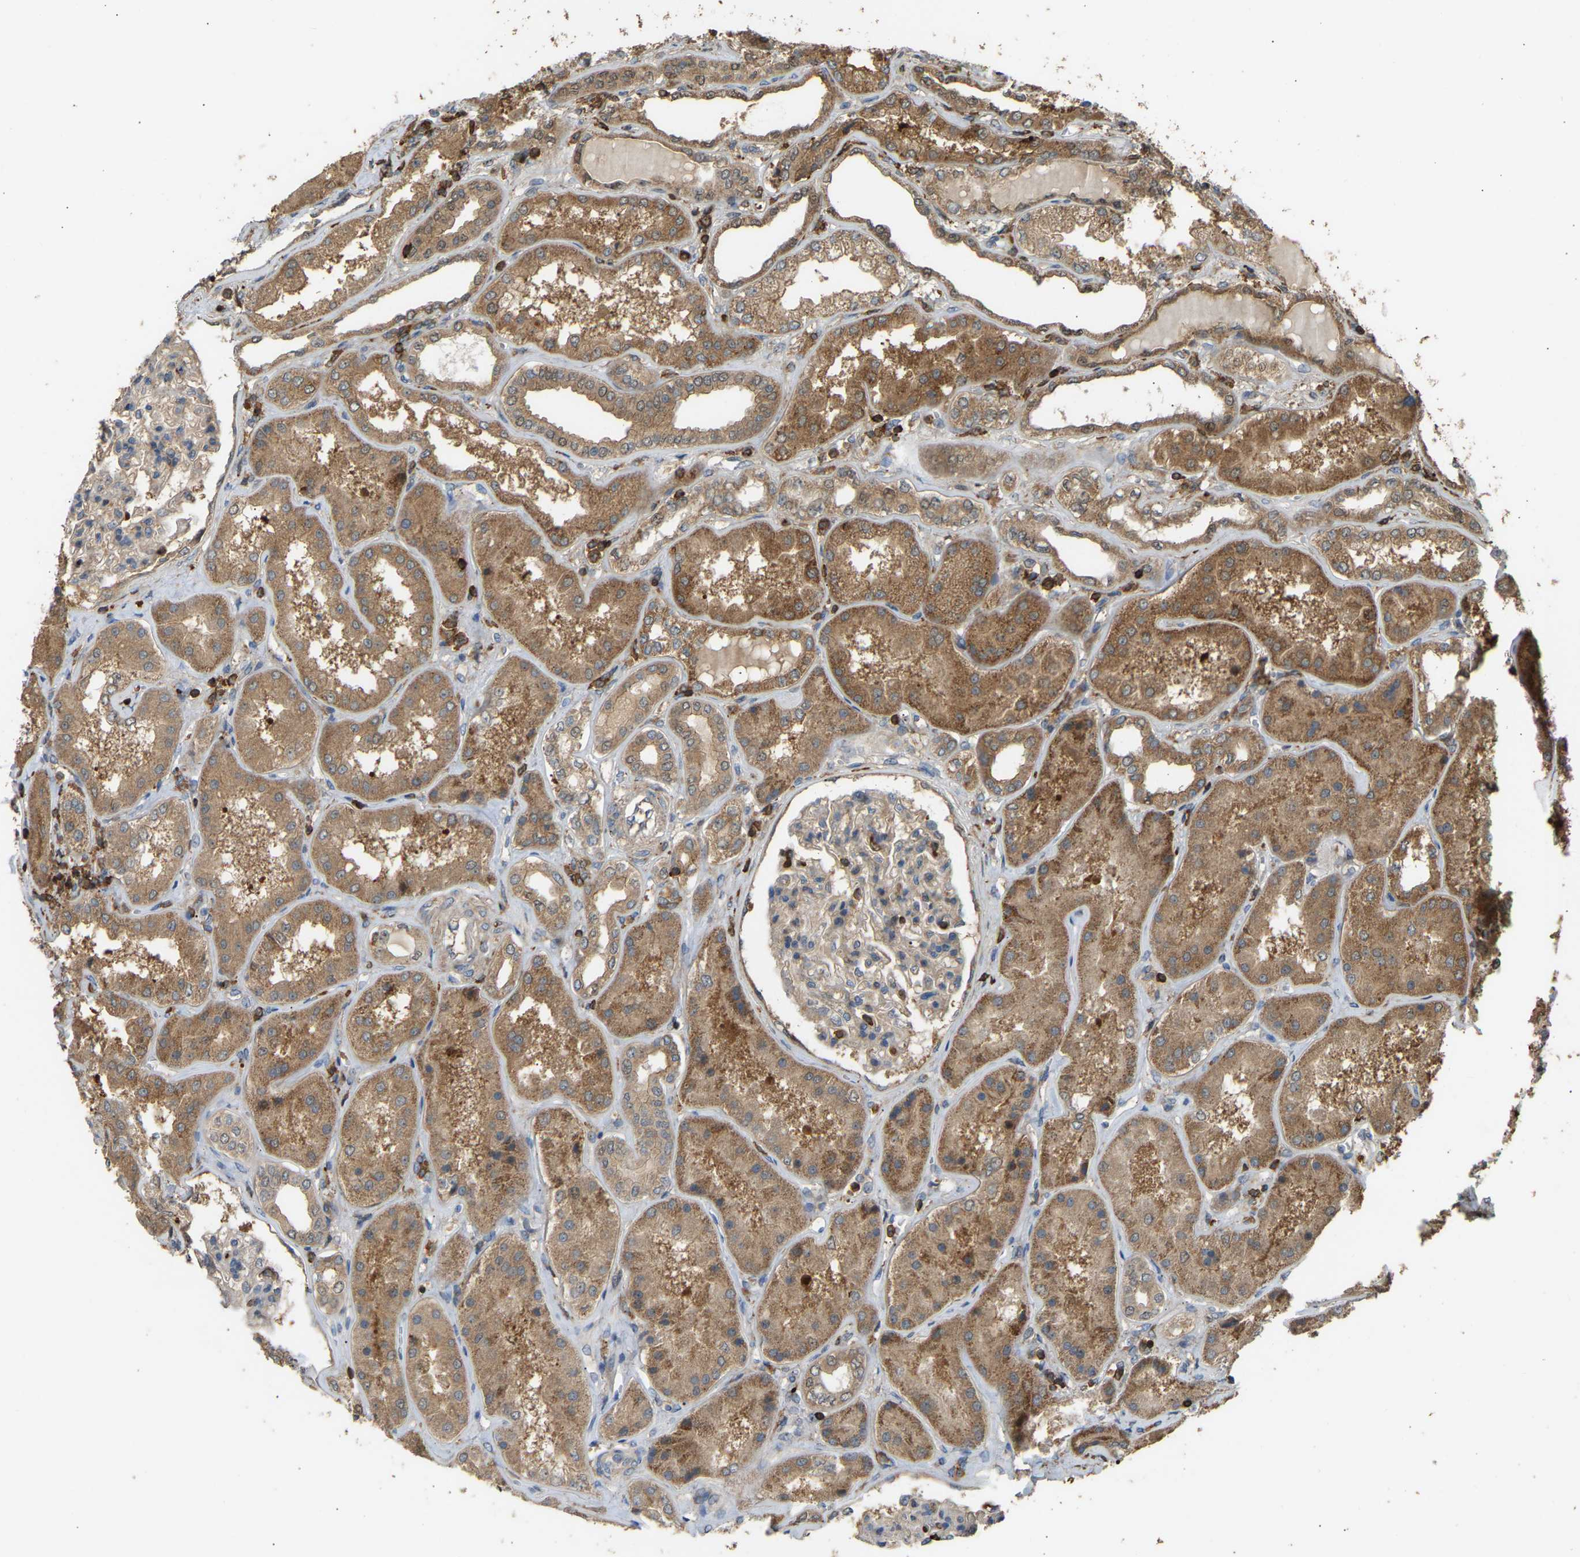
{"staining": {"intensity": "moderate", "quantity": "25%-75%", "location": "cytoplasmic/membranous"}, "tissue": "kidney", "cell_type": "Cells in glomeruli", "image_type": "normal", "snomed": [{"axis": "morphology", "description": "Normal tissue, NOS"}, {"axis": "topography", "description": "Kidney"}], "caption": "Protein expression analysis of normal kidney displays moderate cytoplasmic/membranous positivity in approximately 25%-75% of cells in glomeruli.", "gene": "ENSG00000282218", "patient": {"sex": "female", "age": 56}}